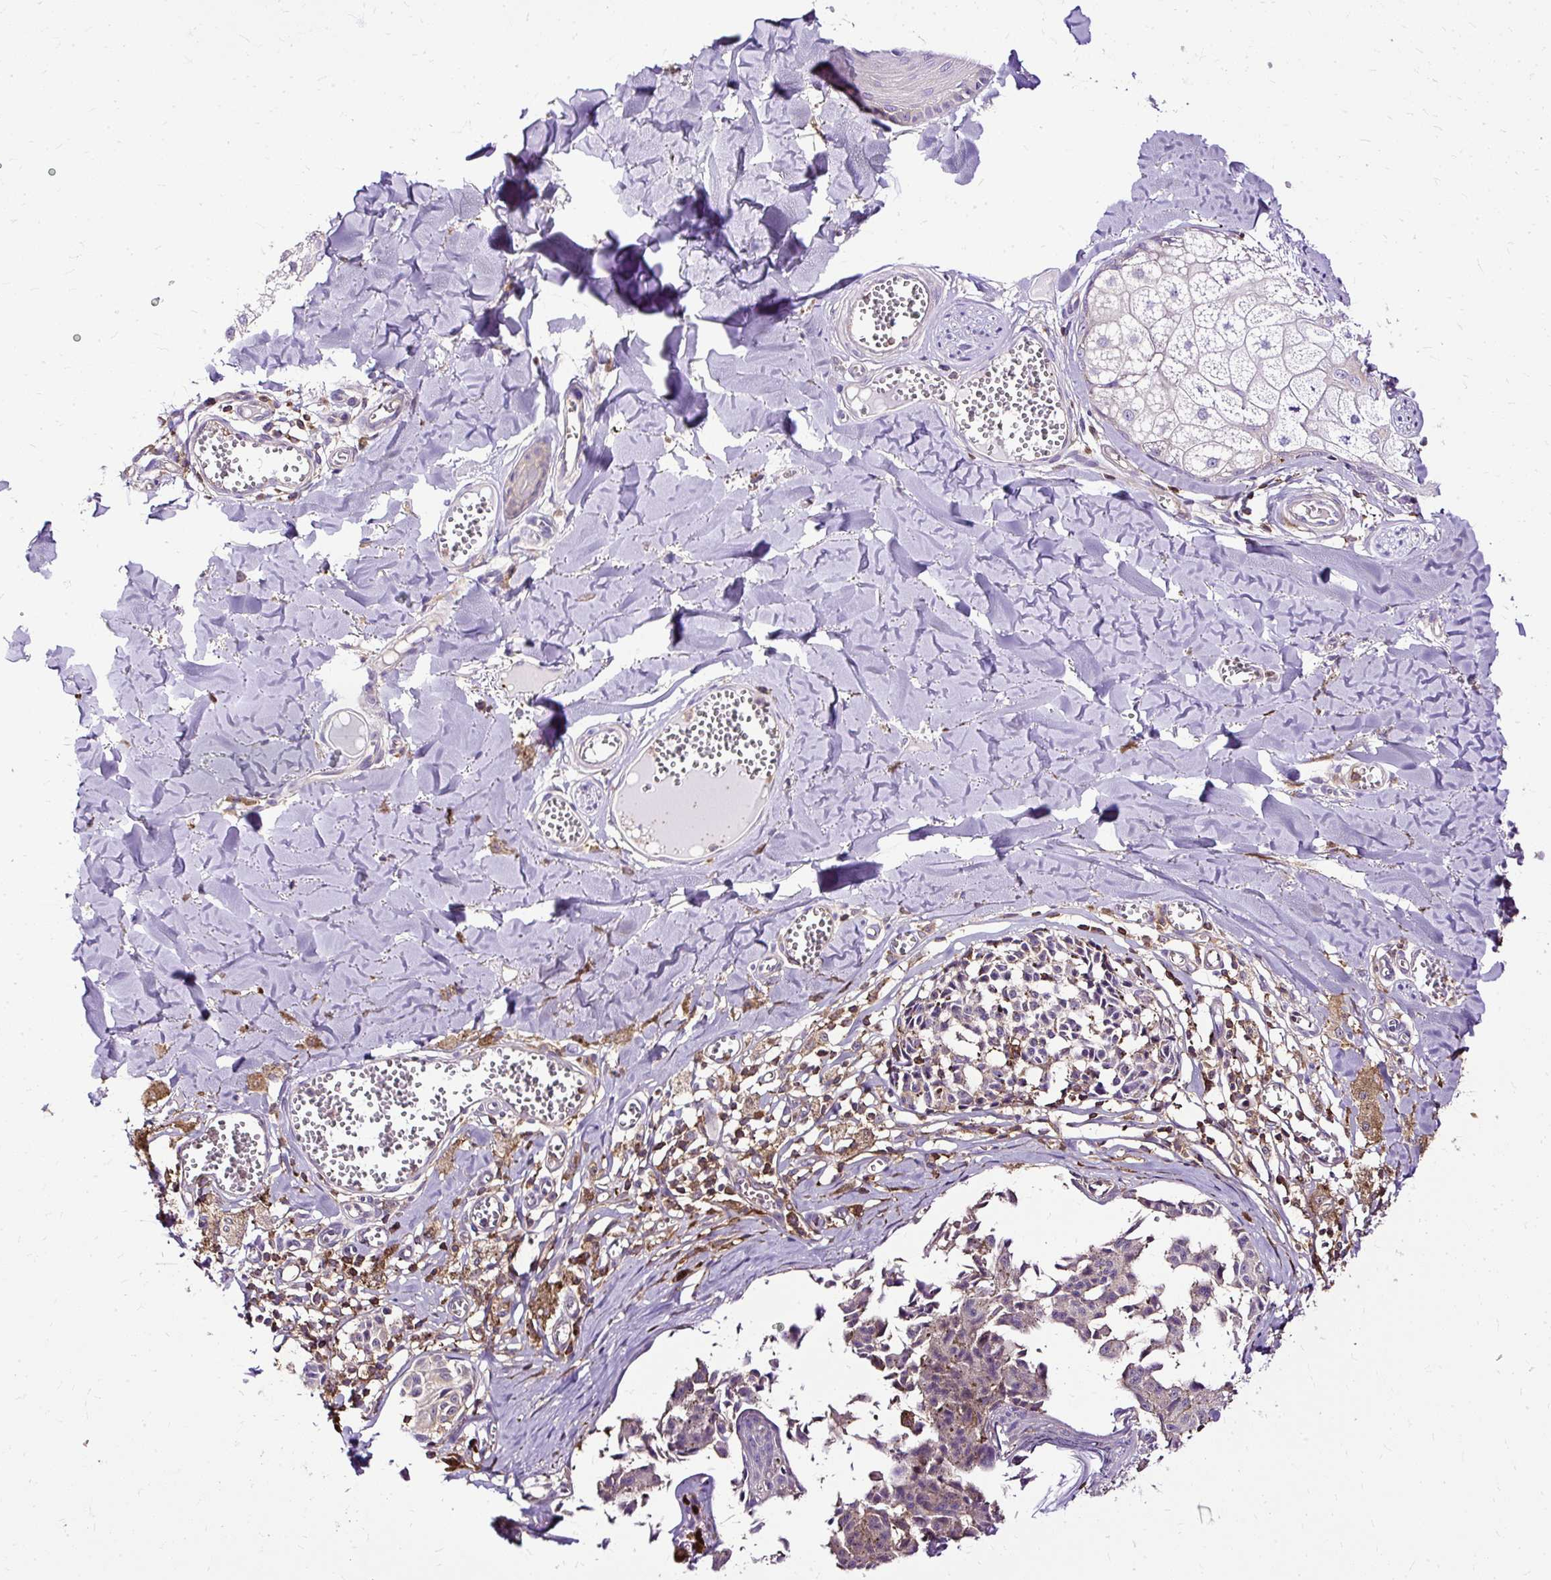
{"staining": {"intensity": "negative", "quantity": "none", "location": "none"}, "tissue": "melanoma", "cell_type": "Tumor cells", "image_type": "cancer", "snomed": [{"axis": "morphology", "description": "Malignant melanoma, NOS"}, {"axis": "topography", "description": "Skin"}], "caption": "DAB (3,3'-diaminobenzidine) immunohistochemical staining of human malignant melanoma displays no significant positivity in tumor cells.", "gene": "TWF2", "patient": {"sex": "female", "age": 43}}